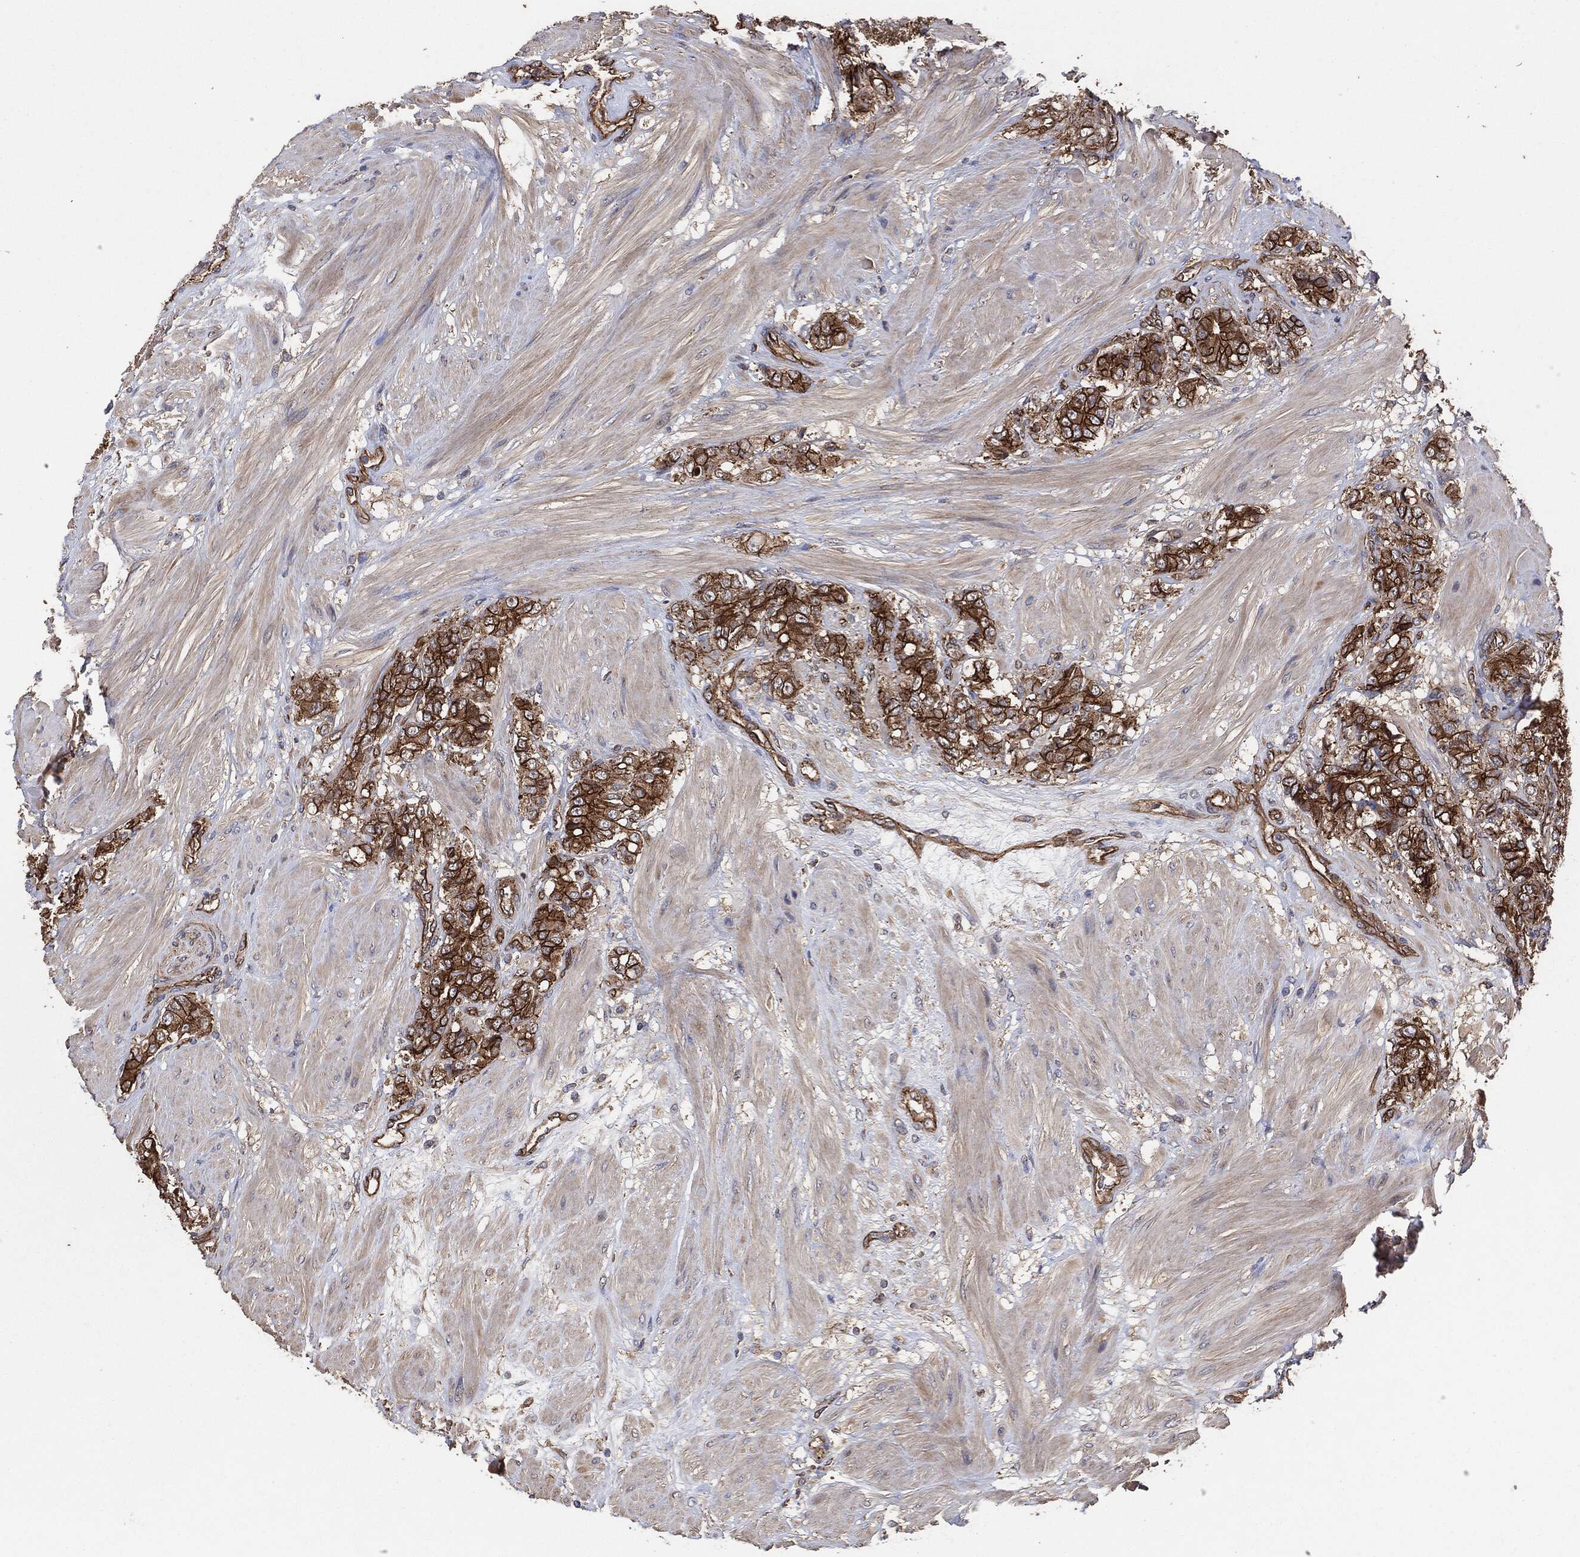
{"staining": {"intensity": "strong", "quantity": ">75%", "location": "cytoplasmic/membranous"}, "tissue": "prostate cancer", "cell_type": "Tumor cells", "image_type": "cancer", "snomed": [{"axis": "morphology", "description": "Adenocarcinoma, NOS"}, {"axis": "topography", "description": "Prostate and seminal vesicle, NOS"}, {"axis": "topography", "description": "Prostate"}], "caption": "Immunohistochemistry image of prostate cancer (adenocarcinoma) stained for a protein (brown), which exhibits high levels of strong cytoplasmic/membranous staining in about >75% of tumor cells.", "gene": "CTNNA1", "patient": {"sex": "male", "age": 67}}